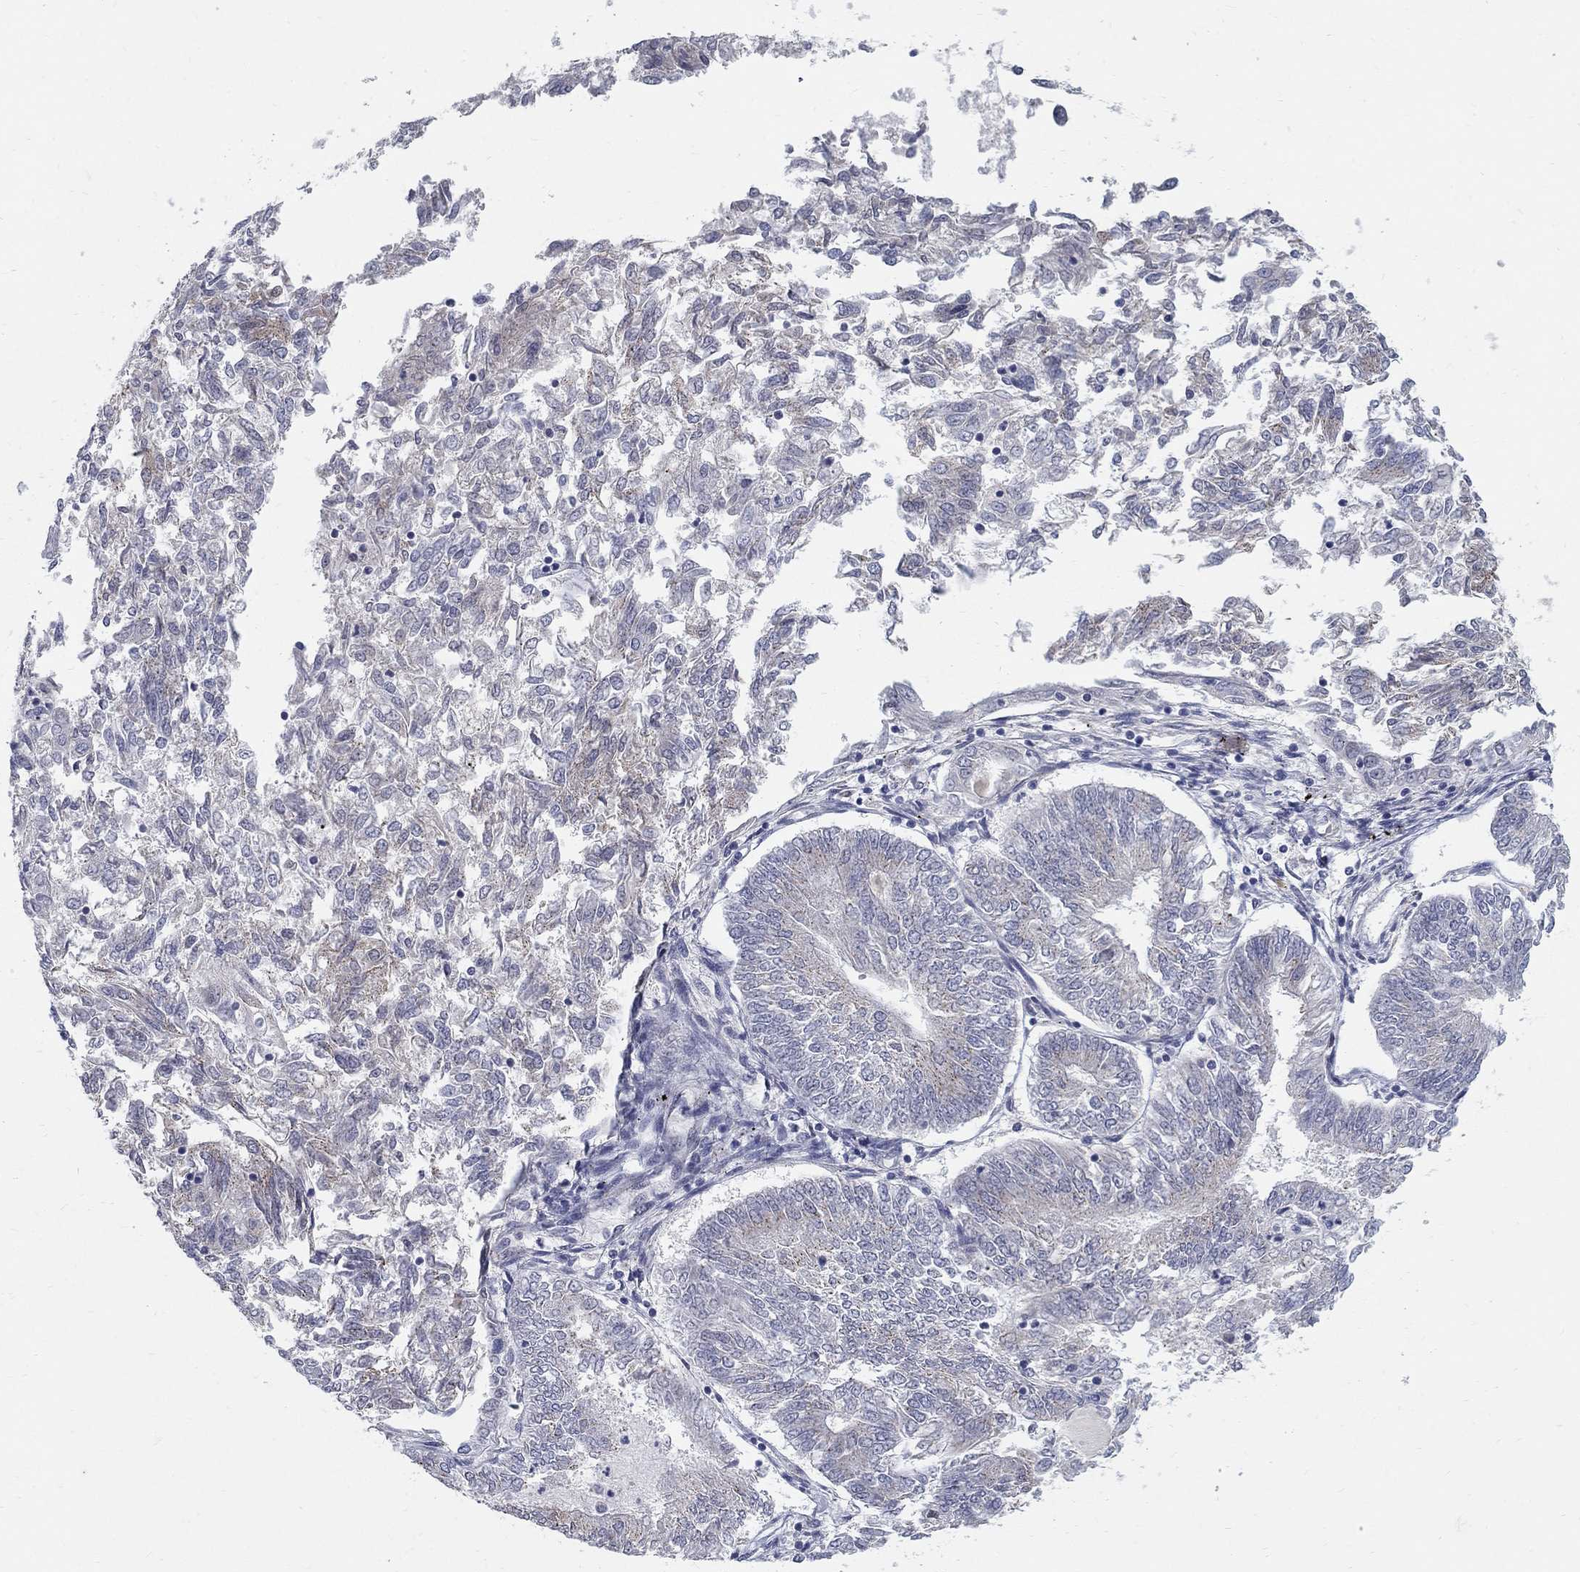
{"staining": {"intensity": "negative", "quantity": "none", "location": "none"}, "tissue": "endometrial cancer", "cell_type": "Tumor cells", "image_type": "cancer", "snomed": [{"axis": "morphology", "description": "Adenocarcinoma, NOS"}, {"axis": "topography", "description": "Endometrium"}], "caption": "This is an IHC image of endometrial cancer (adenocarcinoma). There is no positivity in tumor cells.", "gene": "PANK3", "patient": {"sex": "female", "age": 58}}